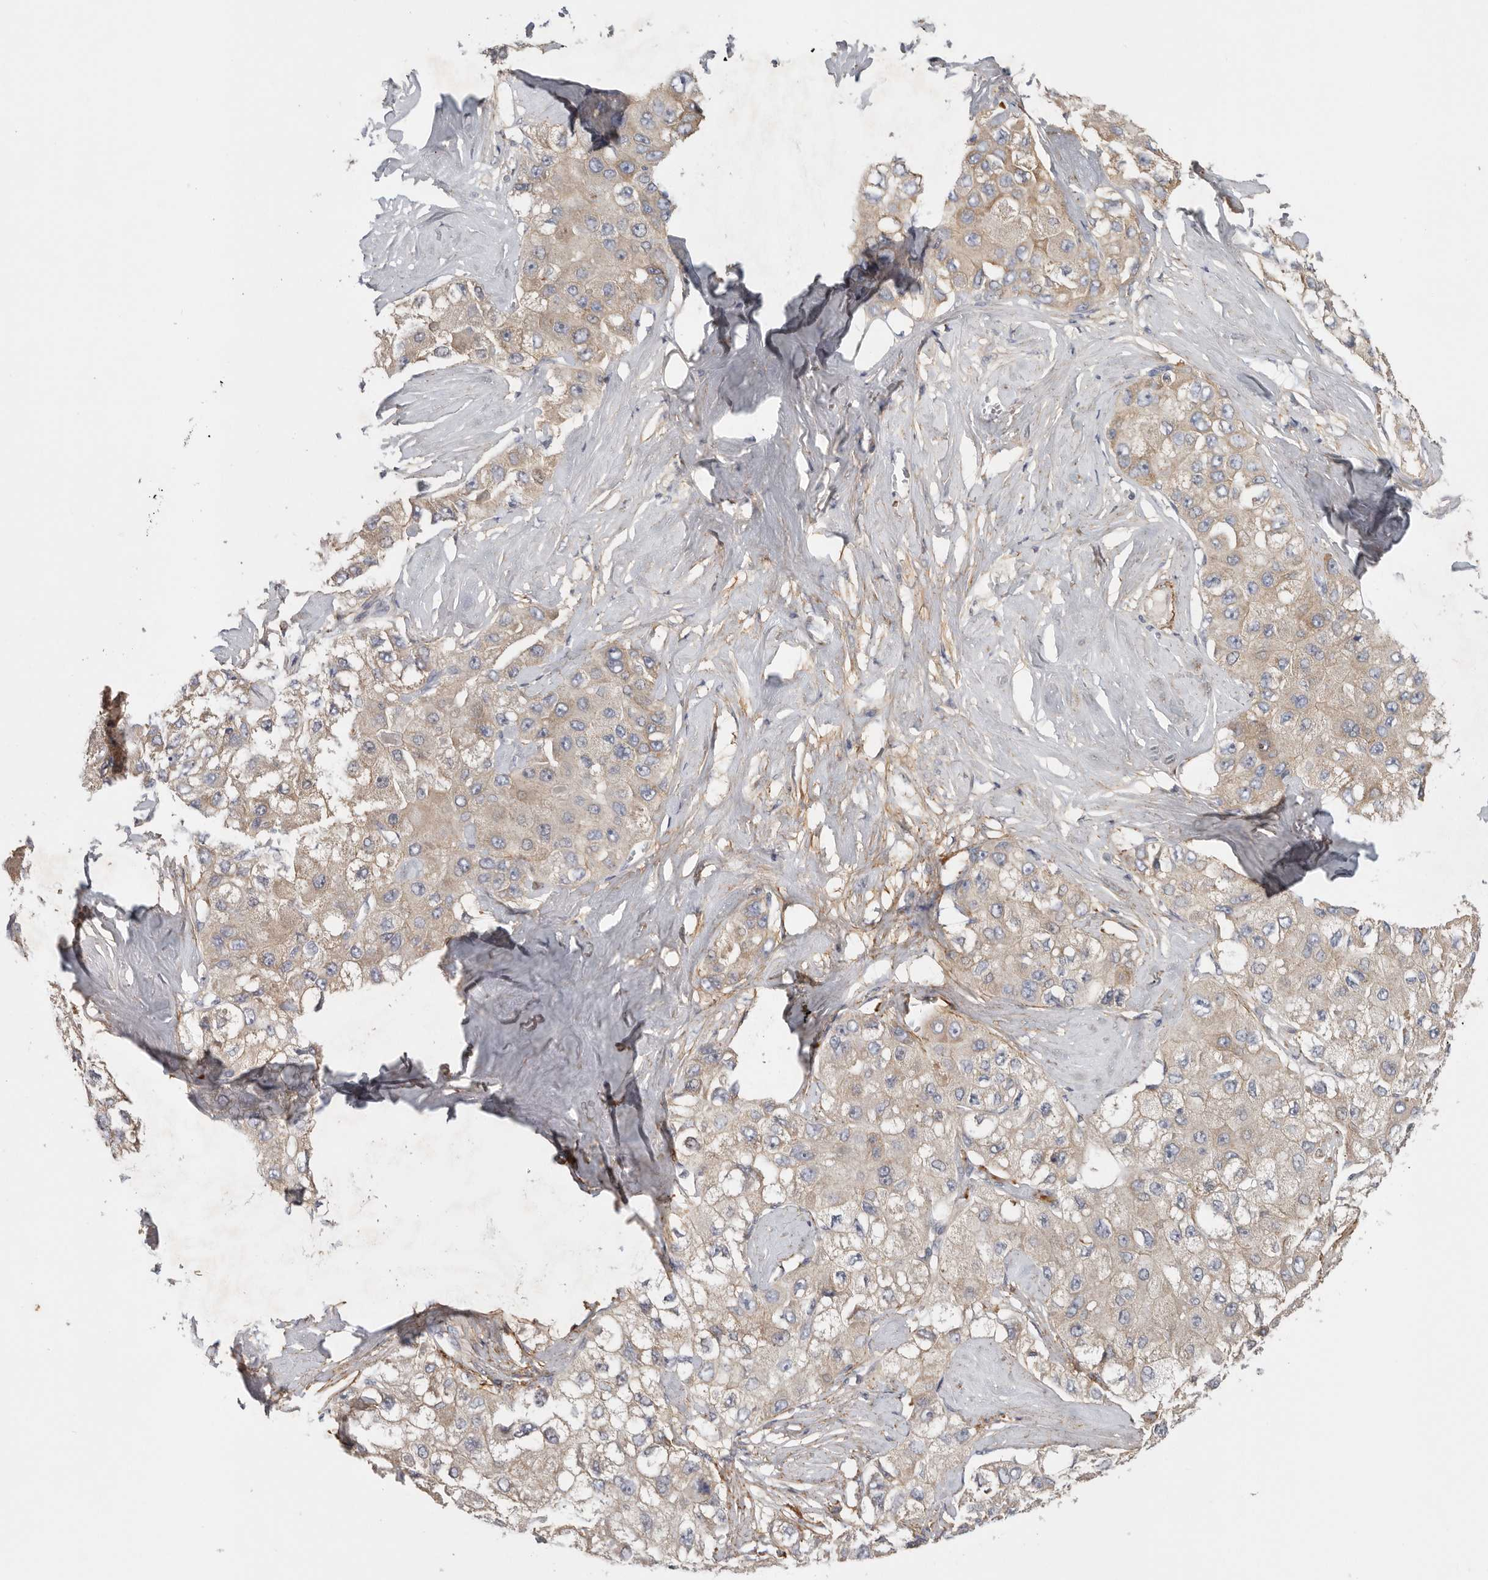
{"staining": {"intensity": "weak", "quantity": "25%-75%", "location": "cytoplasmic/membranous"}, "tissue": "liver cancer", "cell_type": "Tumor cells", "image_type": "cancer", "snomed": [{"axis": "morphology", "description": "Carcinoma, Hepatocellular, NOS"}, {"axis": "topography", "description": "Liver"}], "caption": "Immunohistochemical staining of liver cancer (hepatocellular carcinoma) exhibits low levels of weak cytoplasmic/membranous staining in about 25%-75% of tumor cells. The protein is shown in brown color, while the nuclei are stained blue.", "gene": "CFAP298", "patient": {"sex": "male", "age": 80}}